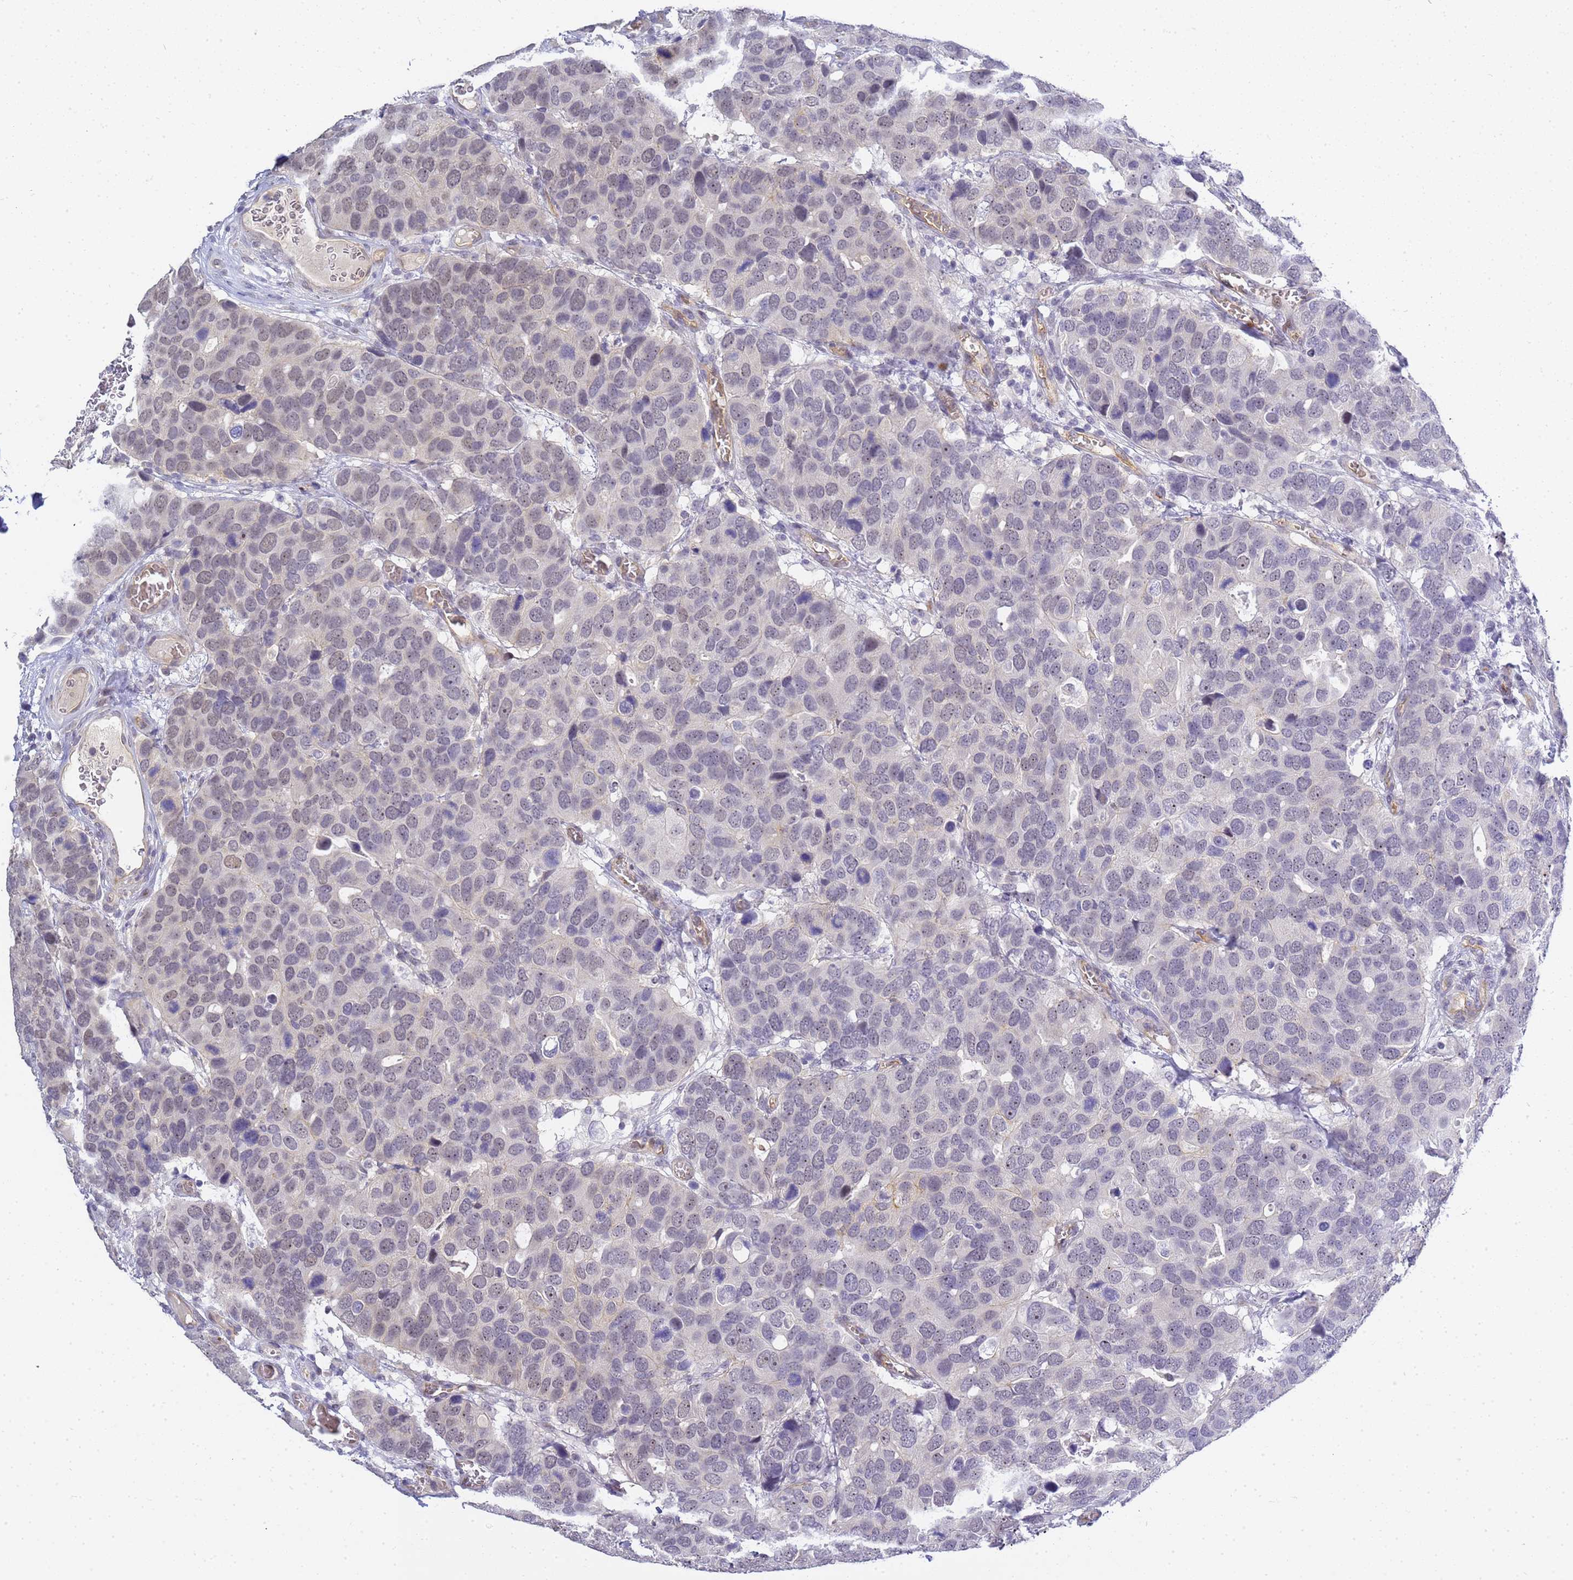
{"staining": {"intensity": "negative", "quantity": "none", "location": "none"}, "tissue": "breast cancer", "cell_type": "Tumor cells", "image_type": "cancer", "snomed": [{"axis": "morphology", "description": "Duct carcinoma"}, {"axis": "topography", "description": "Breast"}], "caption": "Micrograph shows no protein expression in tumor cells of breast cancer tissue.", "gene": "GON4L", "patient": {"sex": "female", "age": 83}}